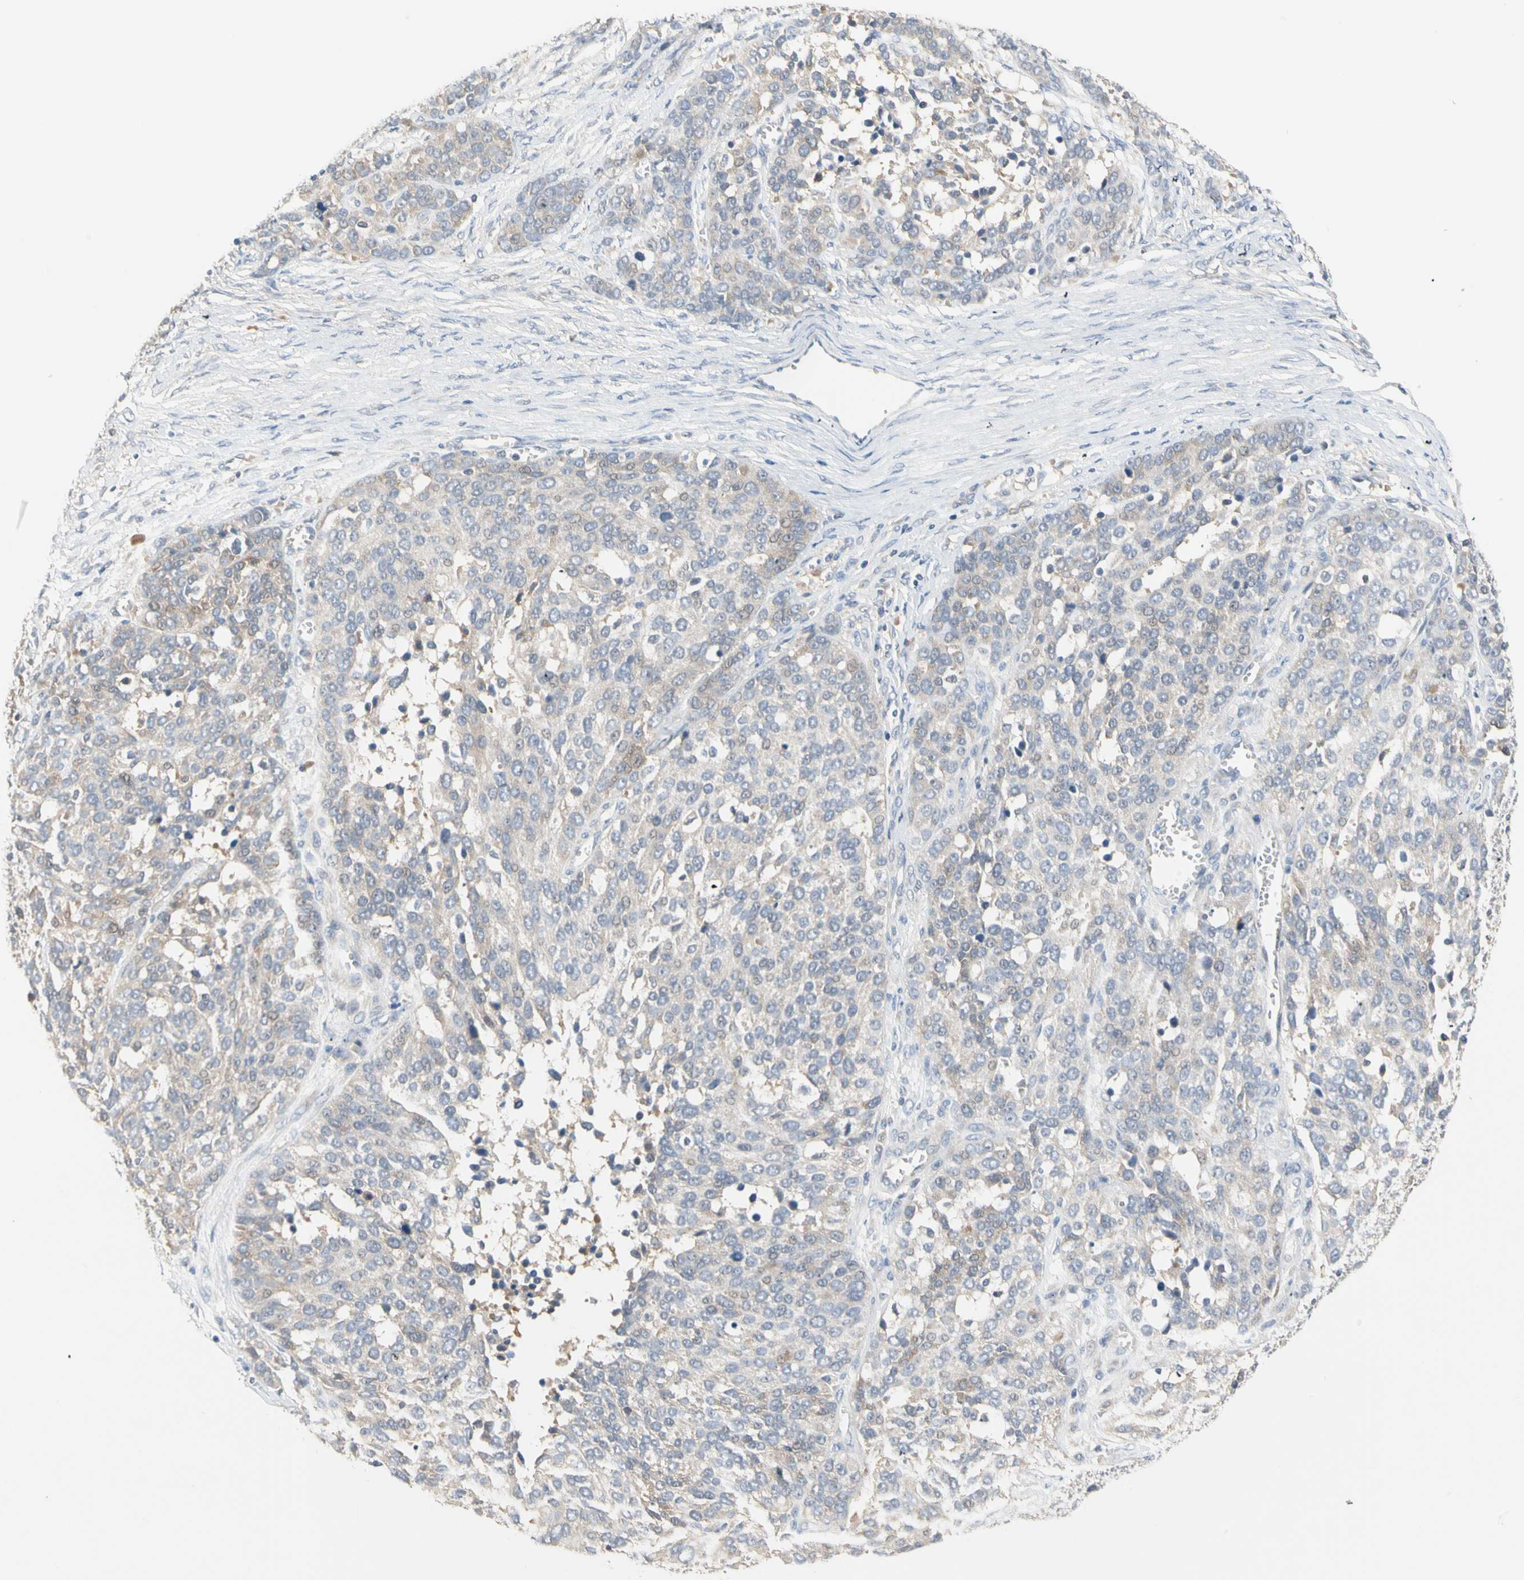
{"staining": {"intensity": "weak", "quantity": "25%-75%", "location": "cytoplasmic/membranous"}, "tissue": "ovarian cancer", "cell_type": "Tumor cells", "image_type": "cancer", "snomed": [{"axis": "morphology", "description": "Cystadenocarcinoma, serous, NOS"}, {"axis": "topography", "description": "Ovary"}], "caption": "DAB immunohistochemical staining of ovarian serous cystadenocarcinoma exhibits weak cytoplasmic/membranous protein positivity in about 25%-75% of tumor cells. (DAB (3,3'-diaminobenzidine) = brown stain, brightfield microscopy at high magnification).", "gene": "MPI", "patient": {"sex": "female", "age": 44}}